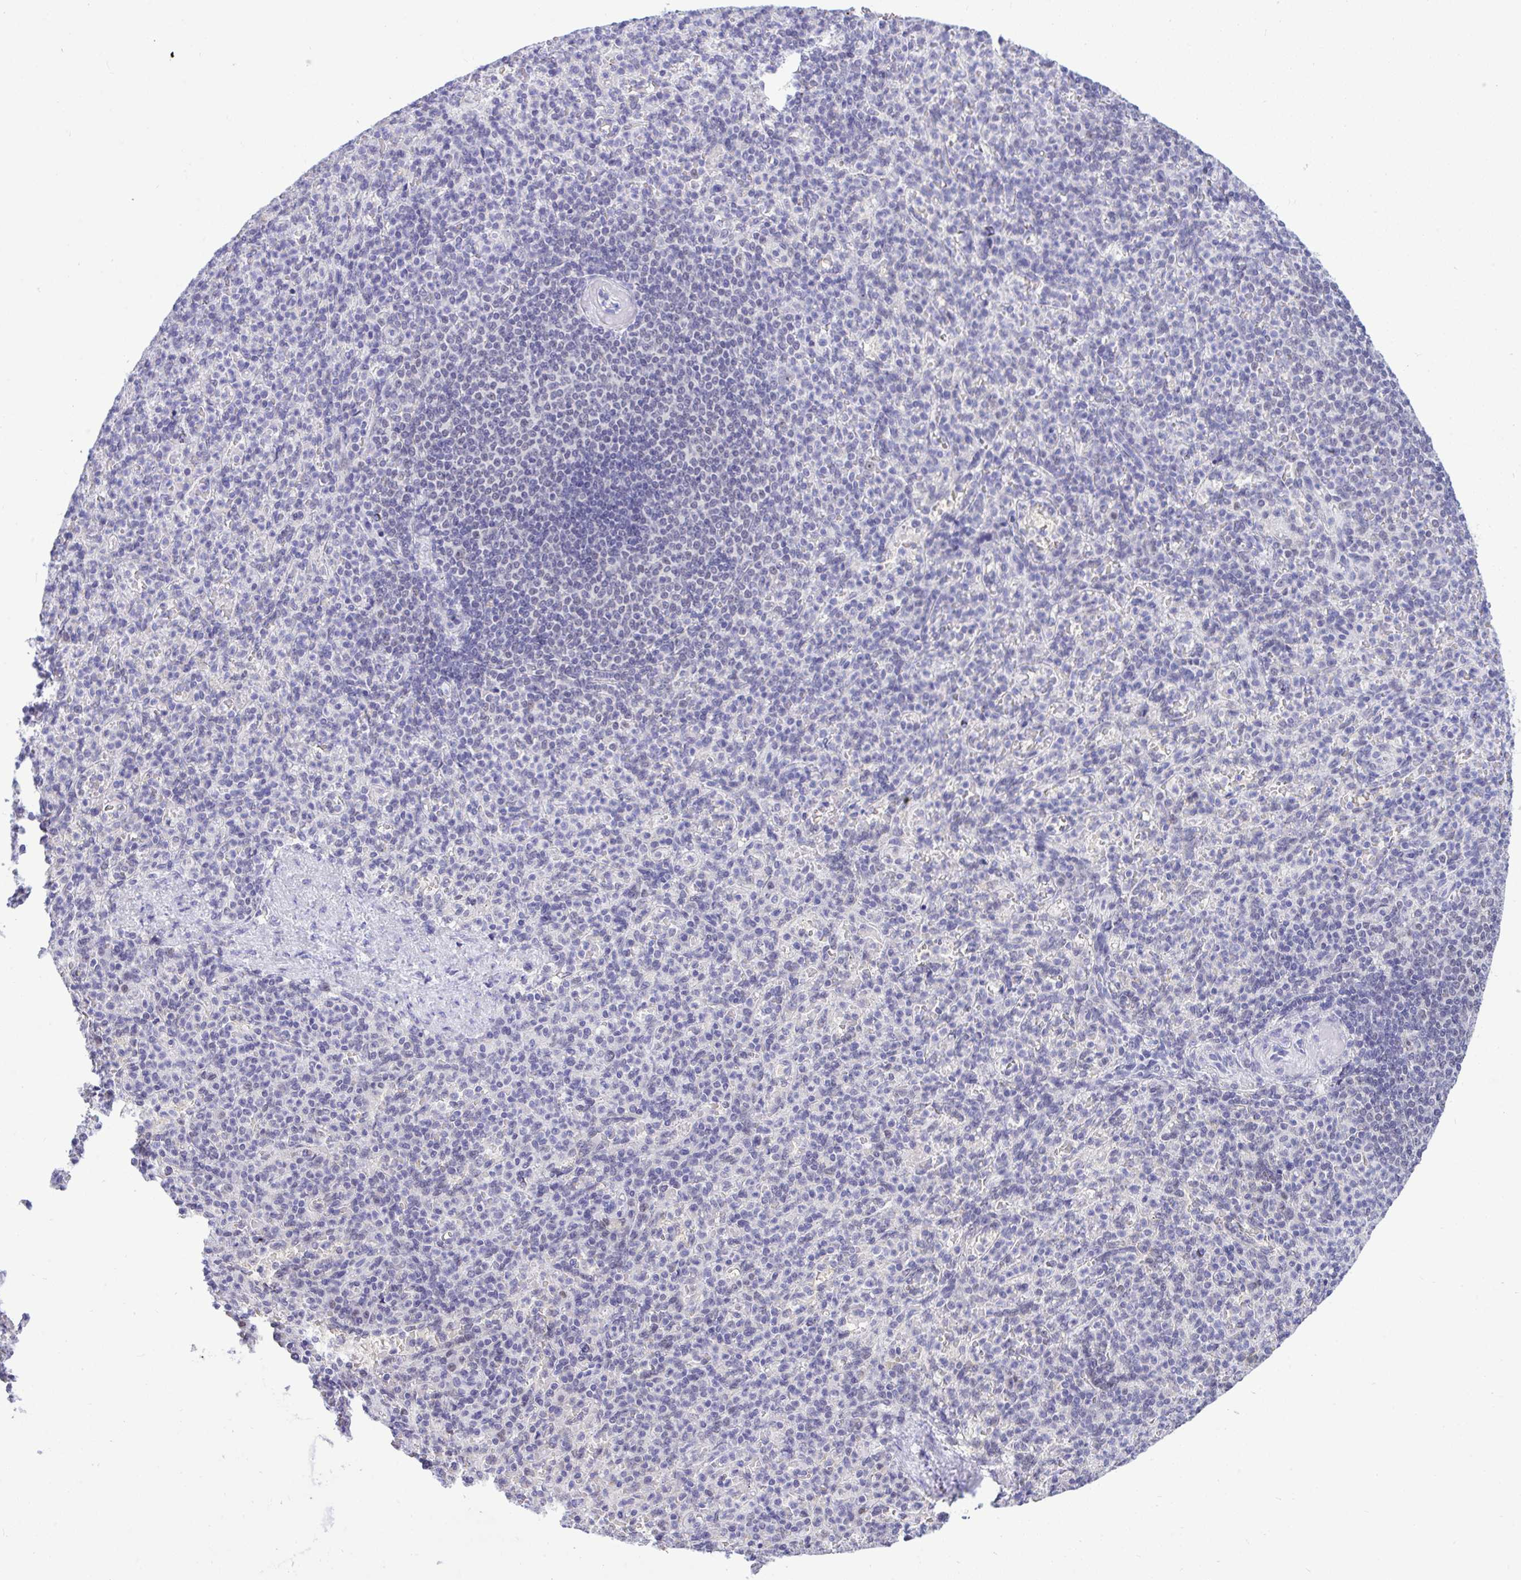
{"staining": {"intensity": "negative", "quantity": "none", "location": "none"}, "tissue": "spleen", "cell_type": "Cells in red pulp", "image_type": "normal", "snomed": [{"axis": "morphology", "description": "Normal tissue, NOS"}, {"axis": "topography", "description": "Spleen"}], "caption": "High power microscopy photomicrograph of an IHC histopathology image of normal spleen, revealing no significant staining in cells in red pulp. (DAB immunohistochemistry visualized using brightfield microscopy, high magnification).", "gene": "THOP1", "patient": {"sex": "female", "age": 74}}